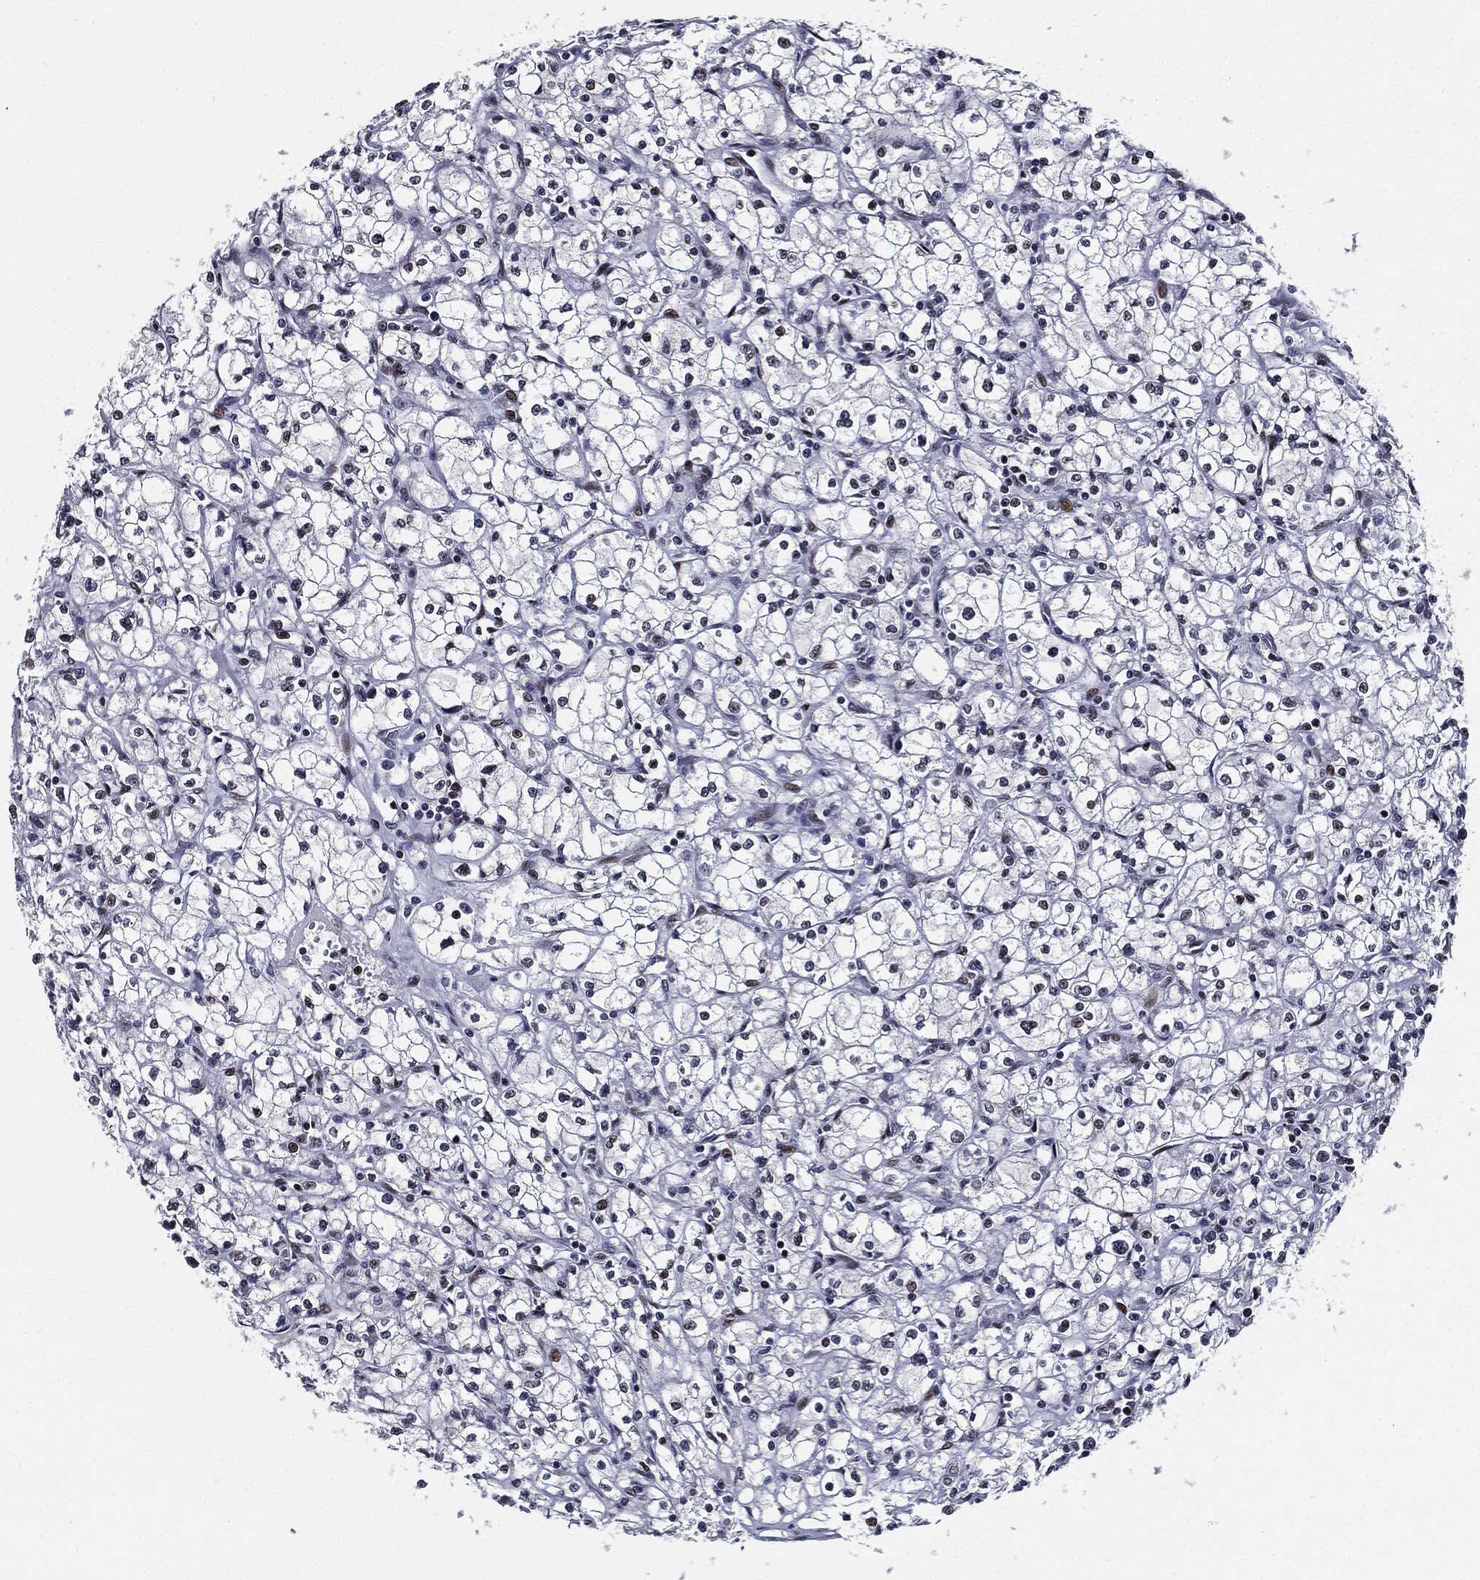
{"staining": {"intensity": "negative", "quantity": "none", "location": "none"}, "tissue": "renal cancer", "cell_type": "Tumor cells", "image_type": "cancer", "snomed": [{"axis": "morphology", "description": "Adenocarcinoma, NOS"}, {"axis": "topography", "description": "Kidney"}], "caption": "IHC photomicrograph of neoplastic tissue: adenocarcinoma (renal) stained with DAB (3,3'-diaminobenzidine) demonstrates no significant protein staining in tumor cells.", "gene": "ZFP91", "patient": {"sex": "male", "age": 67}}